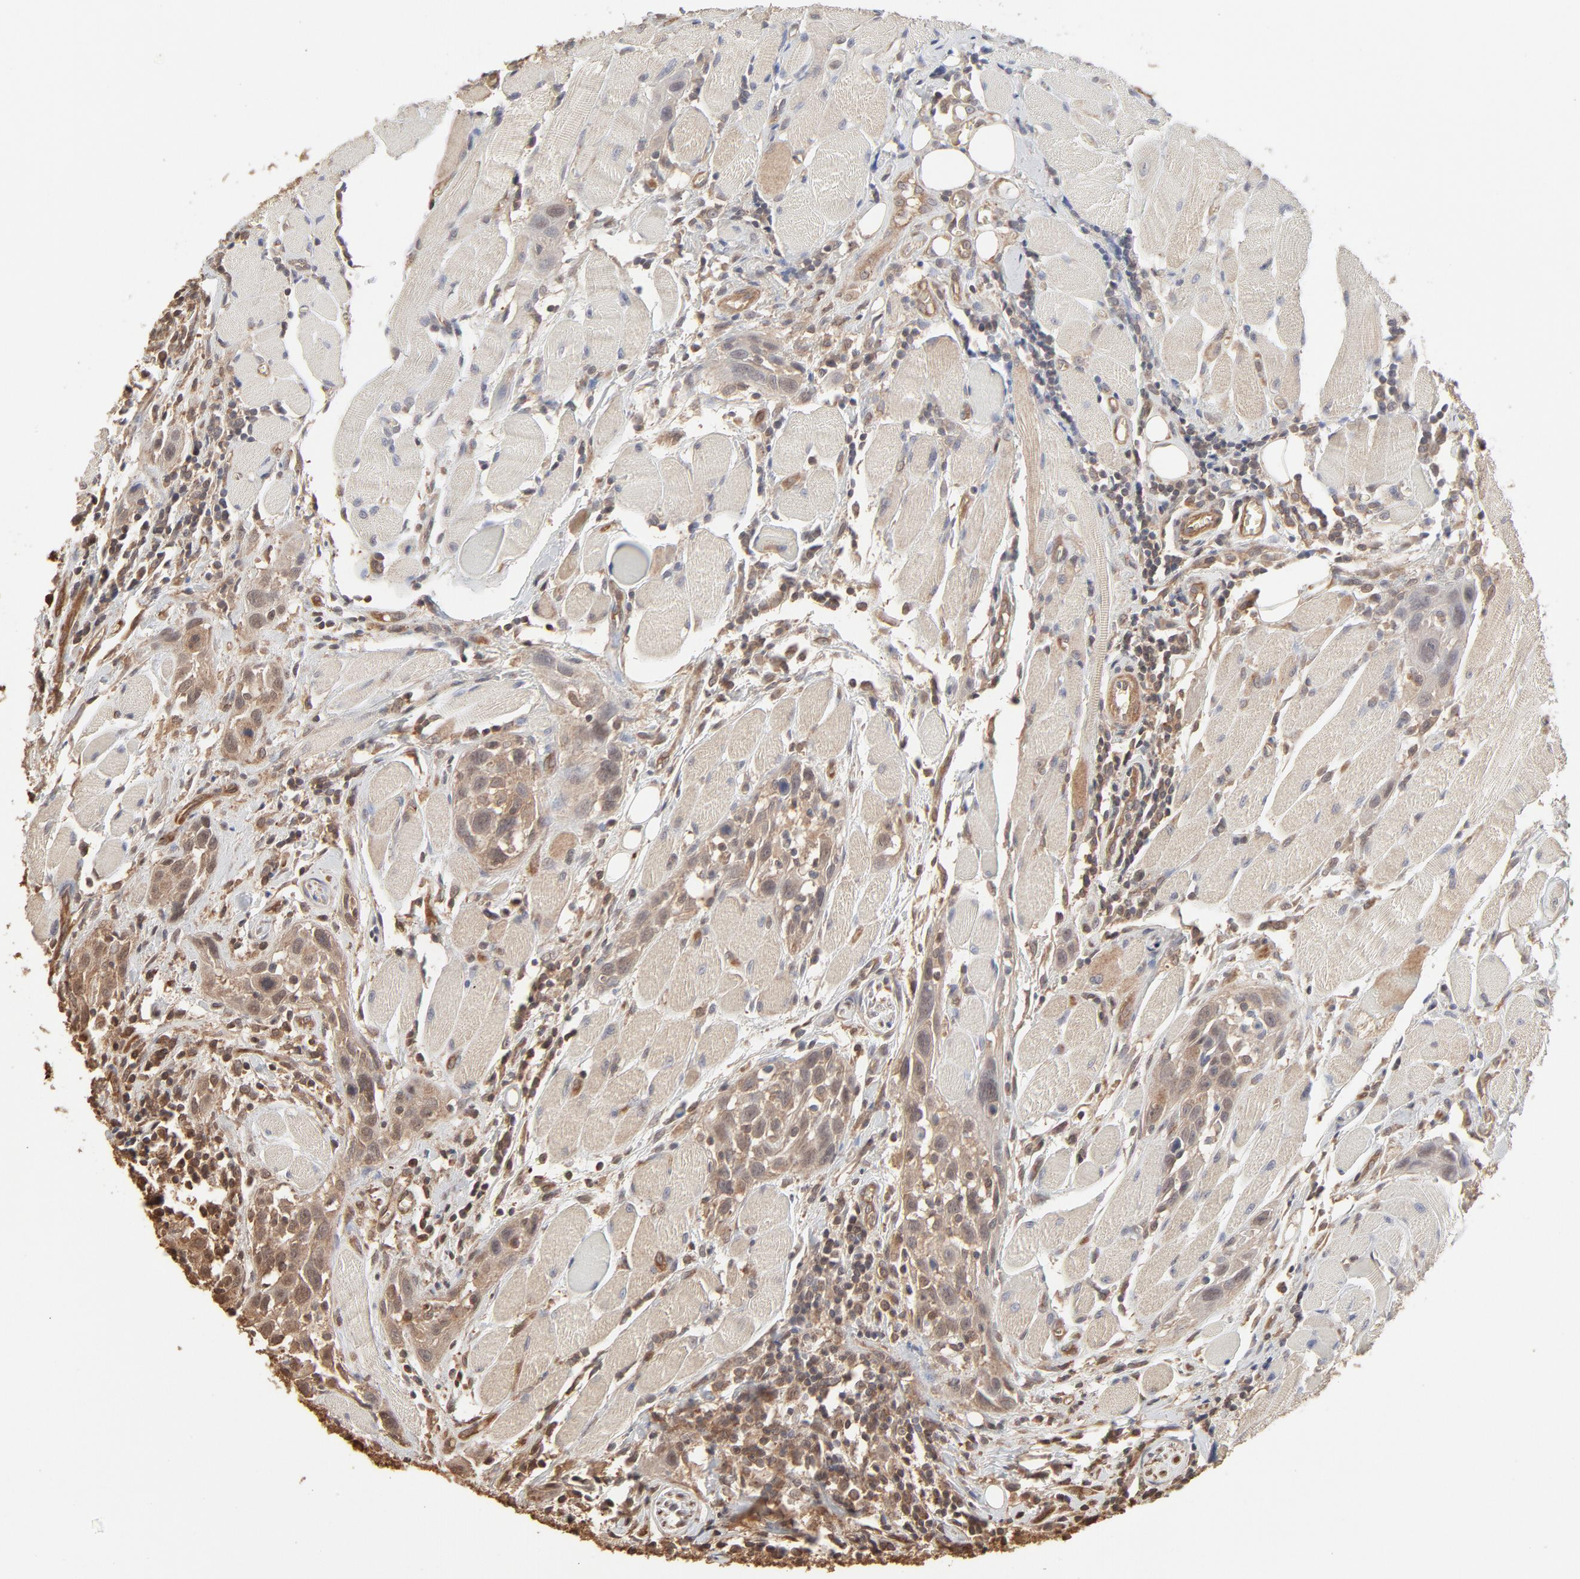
{"staining": {"intensity": "moderate", "quantity": ">75%", "location": "cytoplasmic/membranous,nuclear"}, "tissue": "head and neck cancer", "cell_type": "Tumor cells", "image_type": "cancer", "snomed": [{"axis": "morphology", "description": "Squamous cell carcinoma, NOS"}, {"axis": "topography", "description": "Oral tissue"}, {"axis": "topography", "description": "Head-Neck"}], "caption": "An IHC image of neoplastic tissue is shown. Protein staining in brown highlights moderate cytoplasmic/membranous and nuclear positivity in head and neck cancer within tumor cells. (Stains: DAB in brown, nuclei in blue, Microscopy: brightfield microscopy at high magnification).", "gene": "PPP2CA", "patient": {"sex": "female", "age": 50}}